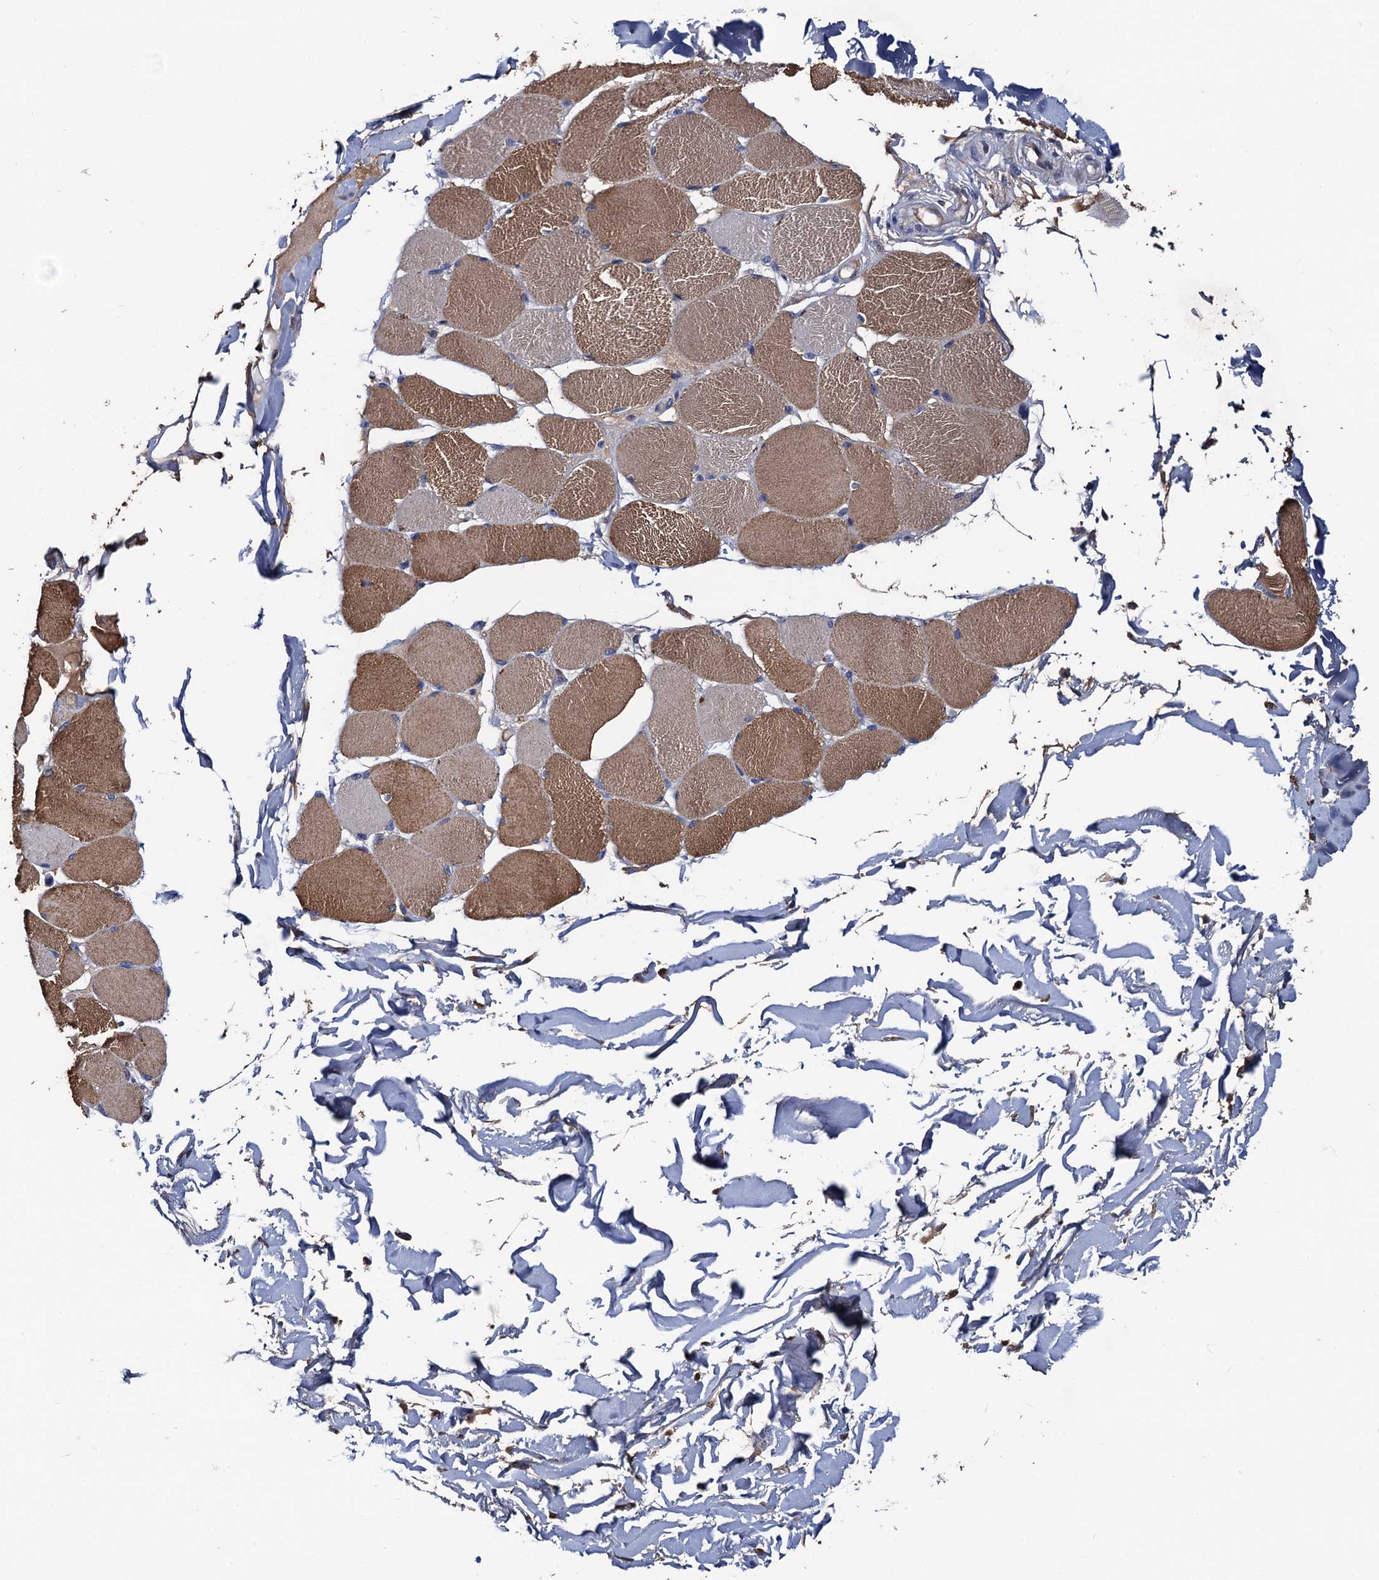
{"staining": {"intensity": "moderate", "quantity": "25%-75%", "location": "cytoplasmic/membranous"}, "tissue": "skeletal muscle", "cell_type": "Myocytes", "image_type": "normal", "snomed": [{"axis": "morphology", "description": "Normal tissue, NOS"}, {"axis": "topography", "description": "Skin"}, {"axis": "topography", "description": "Skeletal muscle"}], "caption": "Protein staining of benign skeletal muscle demonstrates moderate cytoplasmic/membranous staining in approximately 25%-75% of myocytes. (IHC, brightfield microscopy, high magnification).", "gene": "RGS11", "patient": {"sex": "male", "age": 83}}